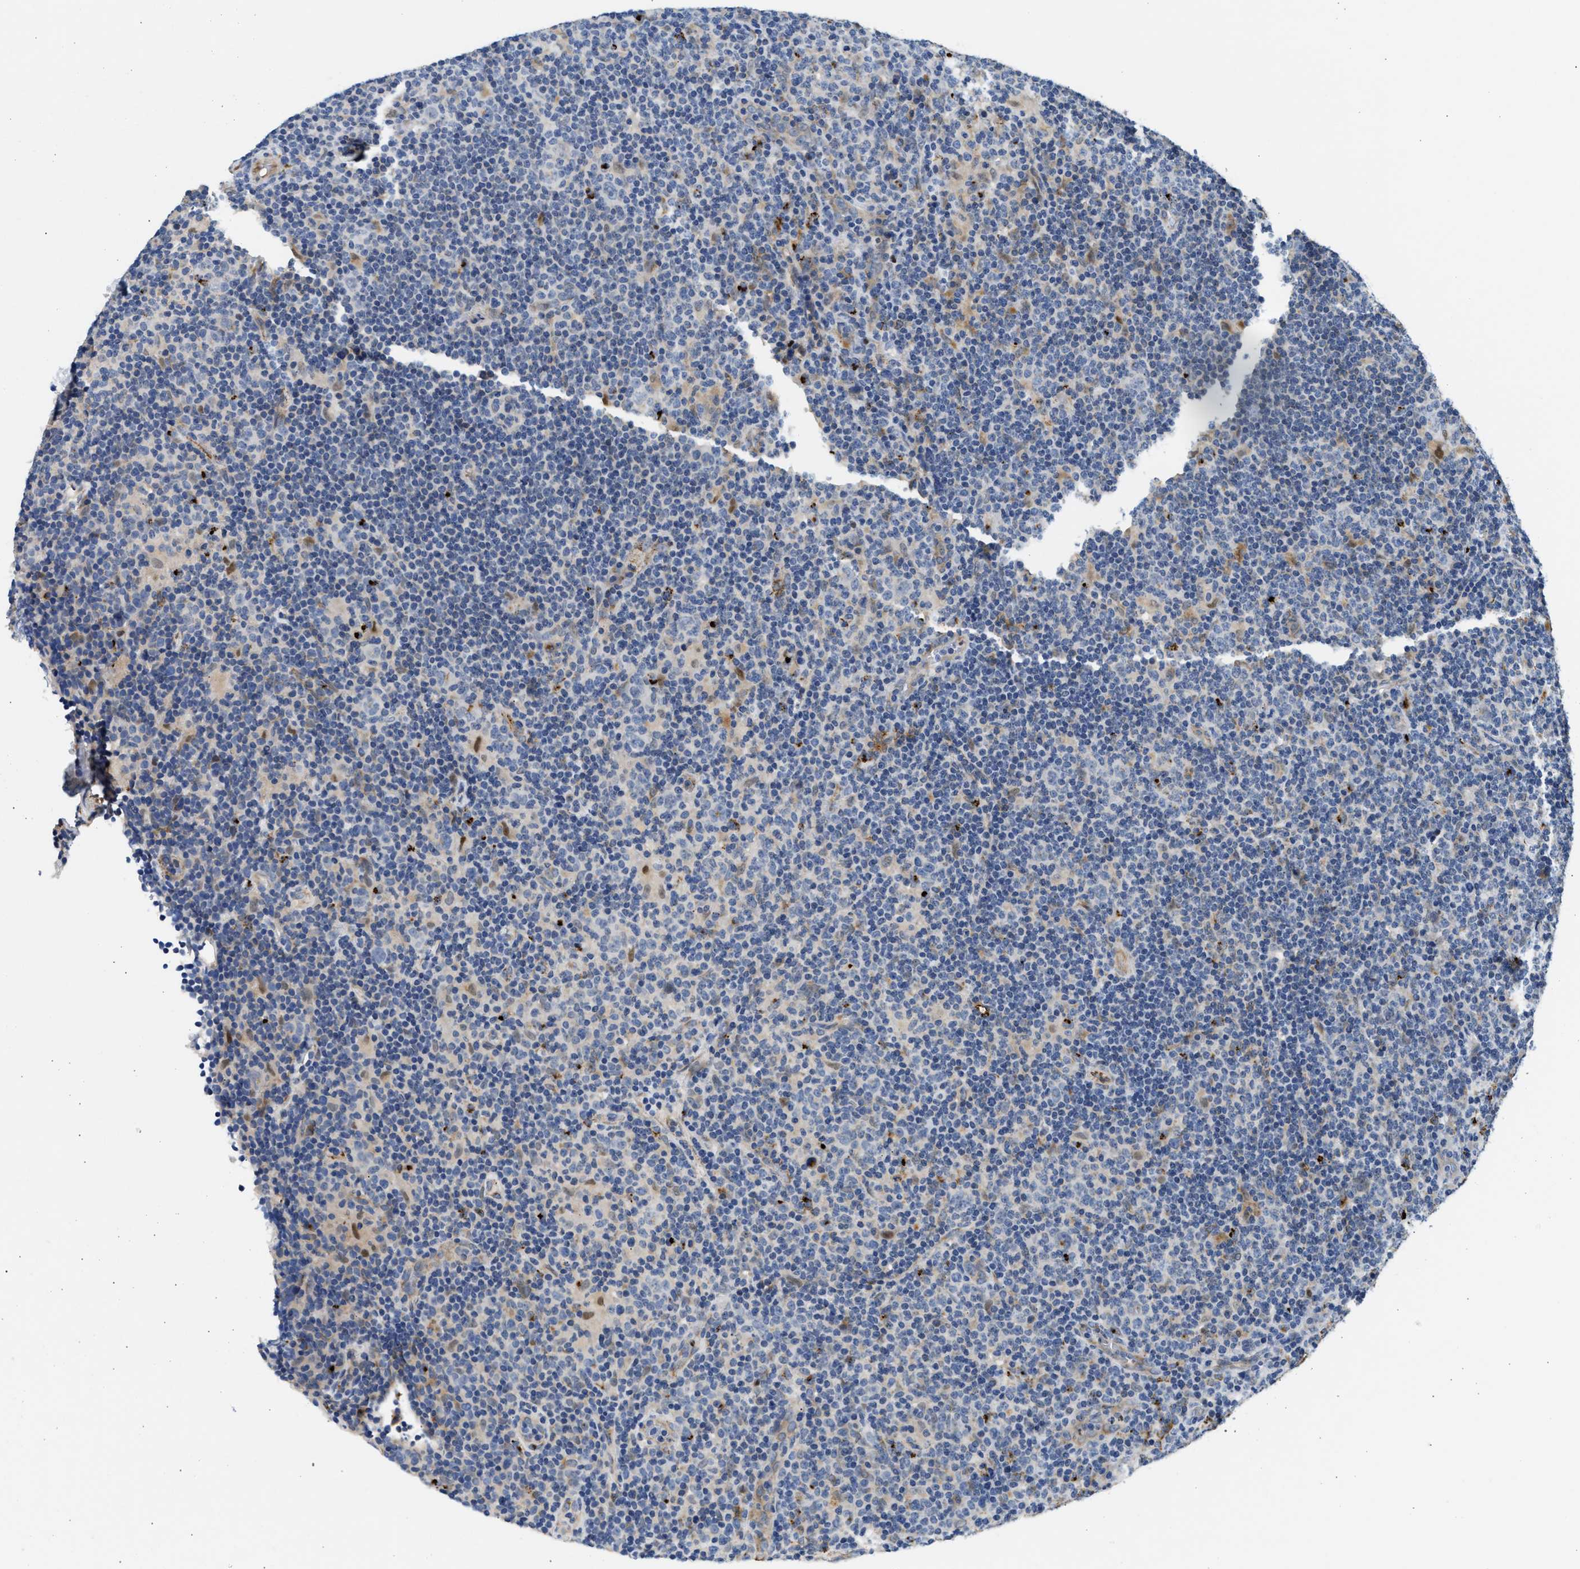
{"staining": {"intensity": "negative", "quantity": "none", "location": "none"}, "tissue": "lymphoma", "cell_type": "Tumor cells", "image_type": "cancer", "snomed": [{"axis": "morphology", "description": "Hodgkin's disease, NOS"}, {"axis": "topography", "description": "Lymph node"}], "caption": "Lymphoma stained for a protein using IHC exhibits no positivity tumor cells.", "gene": "PPM1L", "patient": {"sex": "female", "age": 57}}